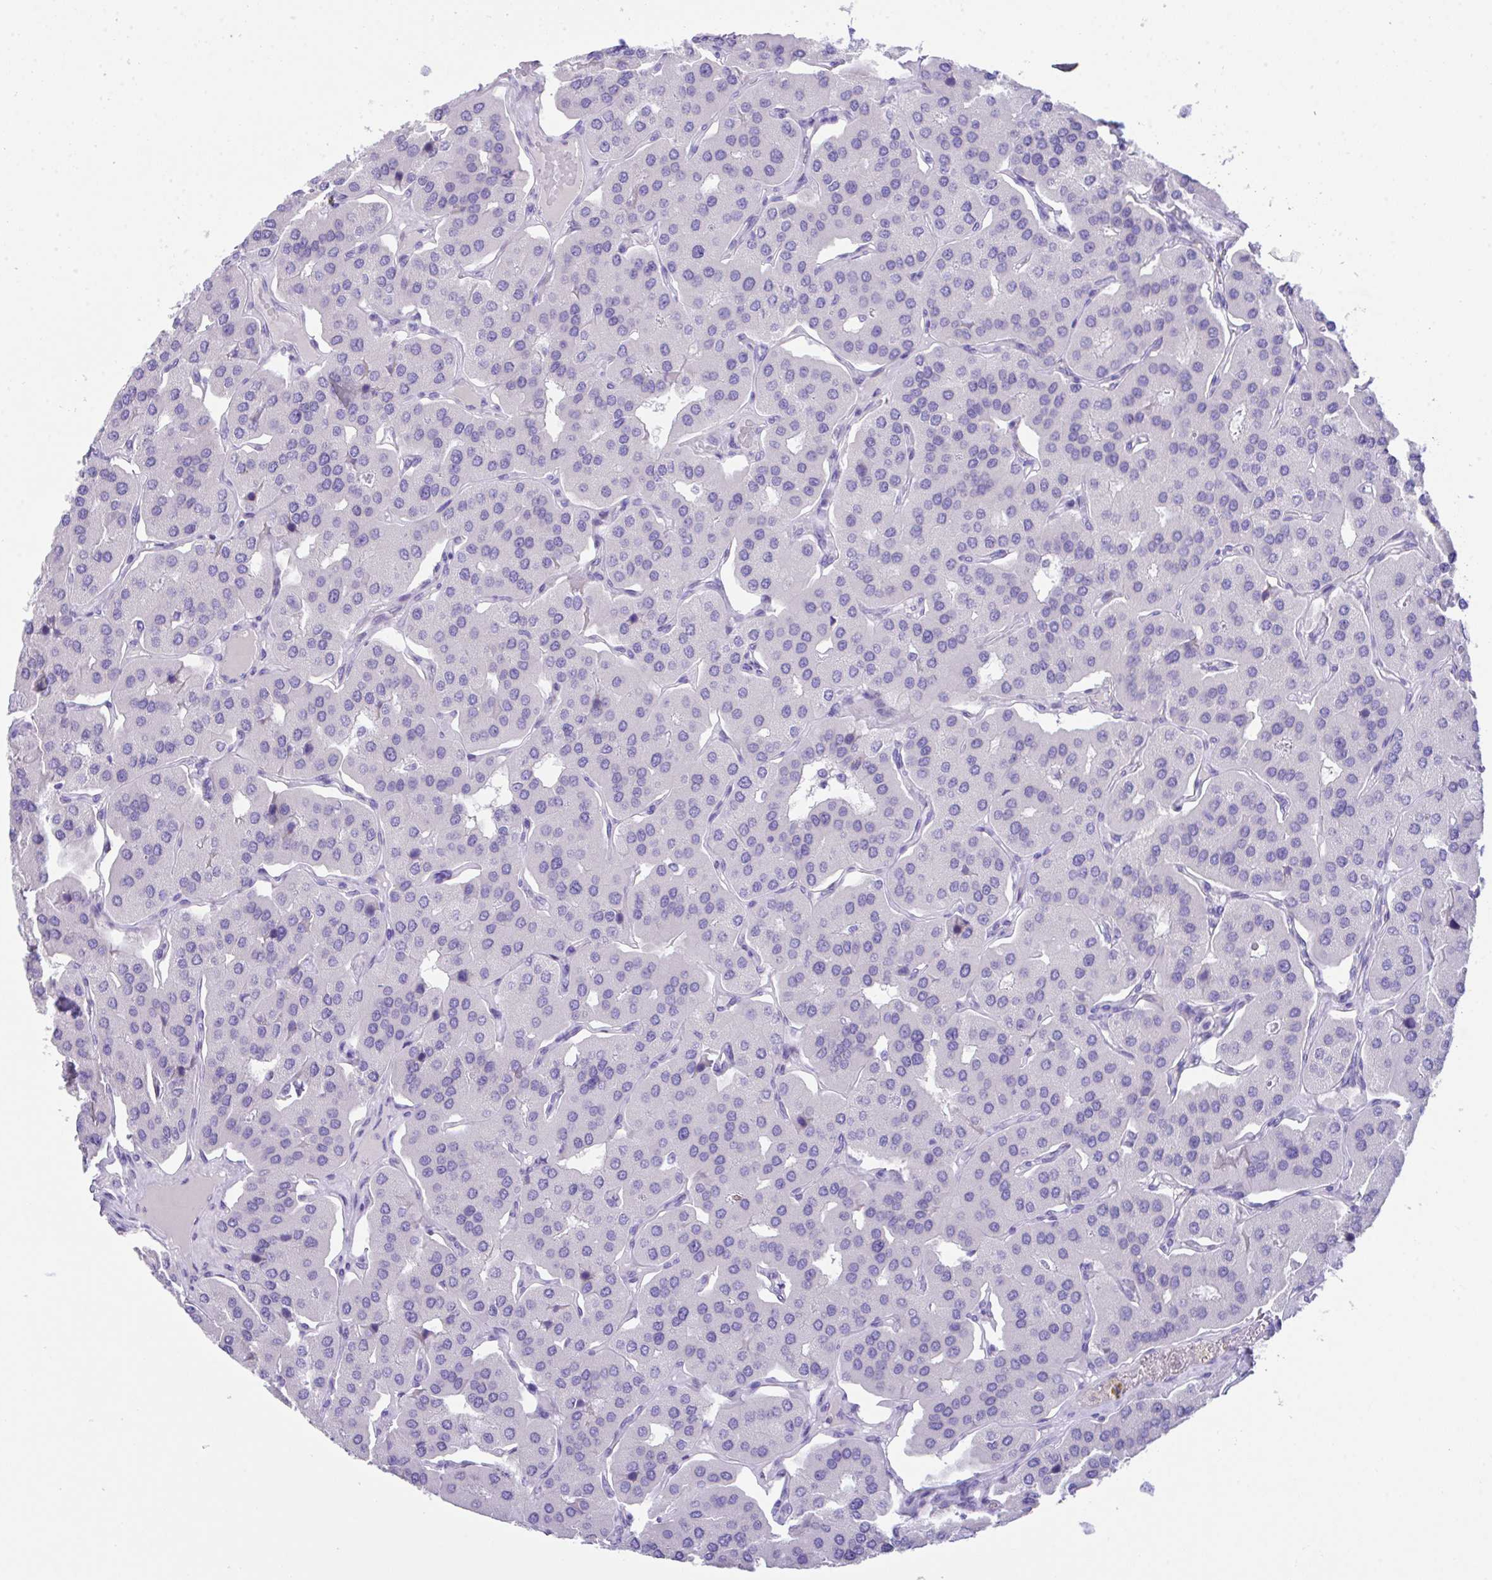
{"staining": {"intensity": "negative", "quantity": "none", "location": "none"}, "tissue": "parathyroid gland", "cell_type": "Glandular cells", "image_type": "normal", "snomed": [{"axis": "morphology", "description": "Normal tissue, NOS"}, {"axis": "morphology", "description": "Adenoma, NOS"}, {"axis": "topography", "description": "Parathyroid gland"}], "caption": "DAB immunohistochemical staining of benign parathyroid gland shows no significant staining in glandular cells.", "gene": "SLC16A6", "patient": {"sex": "female", "age": 86}}